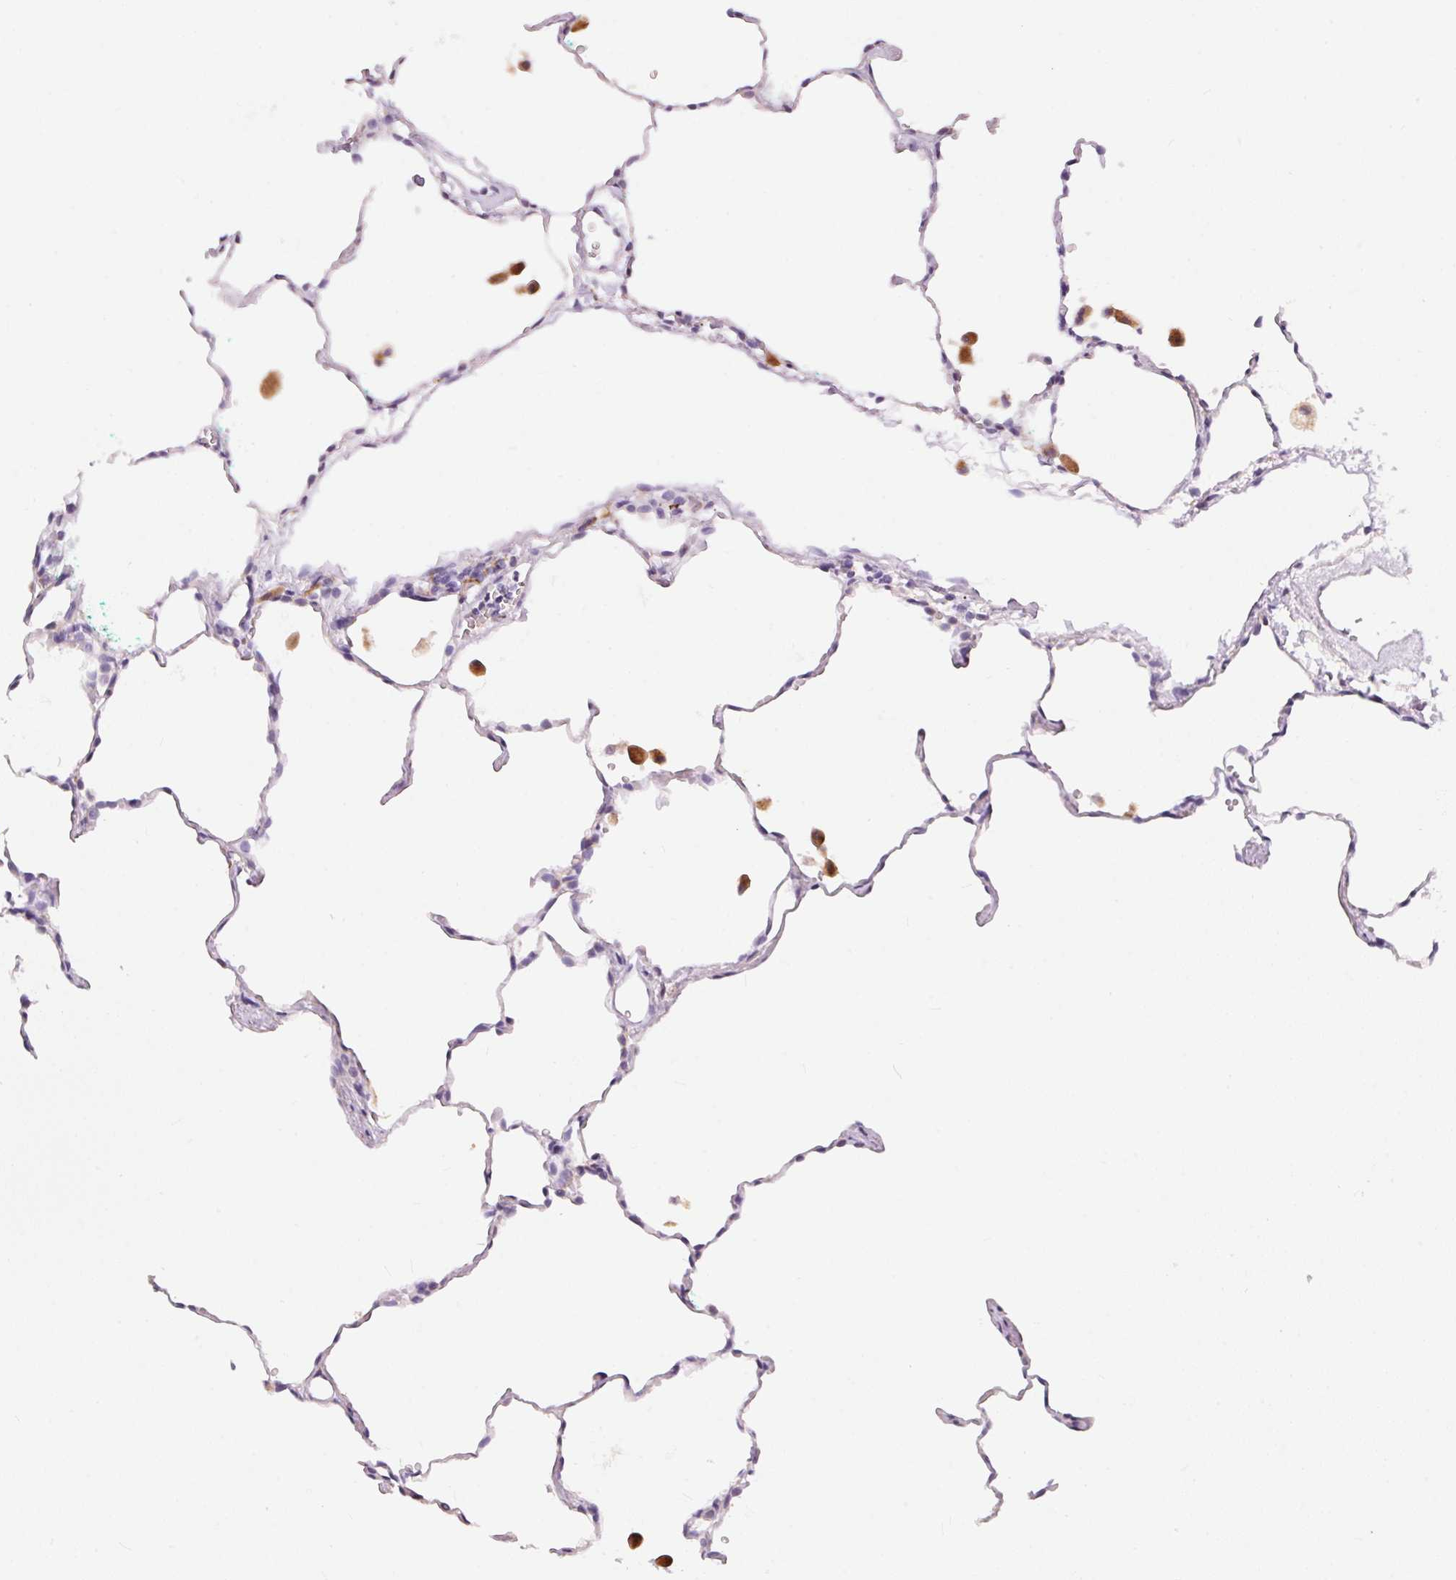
{"staining": {"intensity": "negative", "quantity": "none", "location": "none"}, "tissue": "lung", "cell_type": "Alveolar cells", "image_type": "normal", "snomed": [{"axis": "morphology", "description": "Normal tissue, NOS"}, {"axis": "topography", "description": "Lung"}], "caption": "An image of lung stained for a protein demonstrates no brown staining in alveolar cells. (Brightfield microscopy of DAB immunohistochemistry at high magnification).", "gene": "PNLIPRP3", "patient": {"sex": "female", "age": 47}}